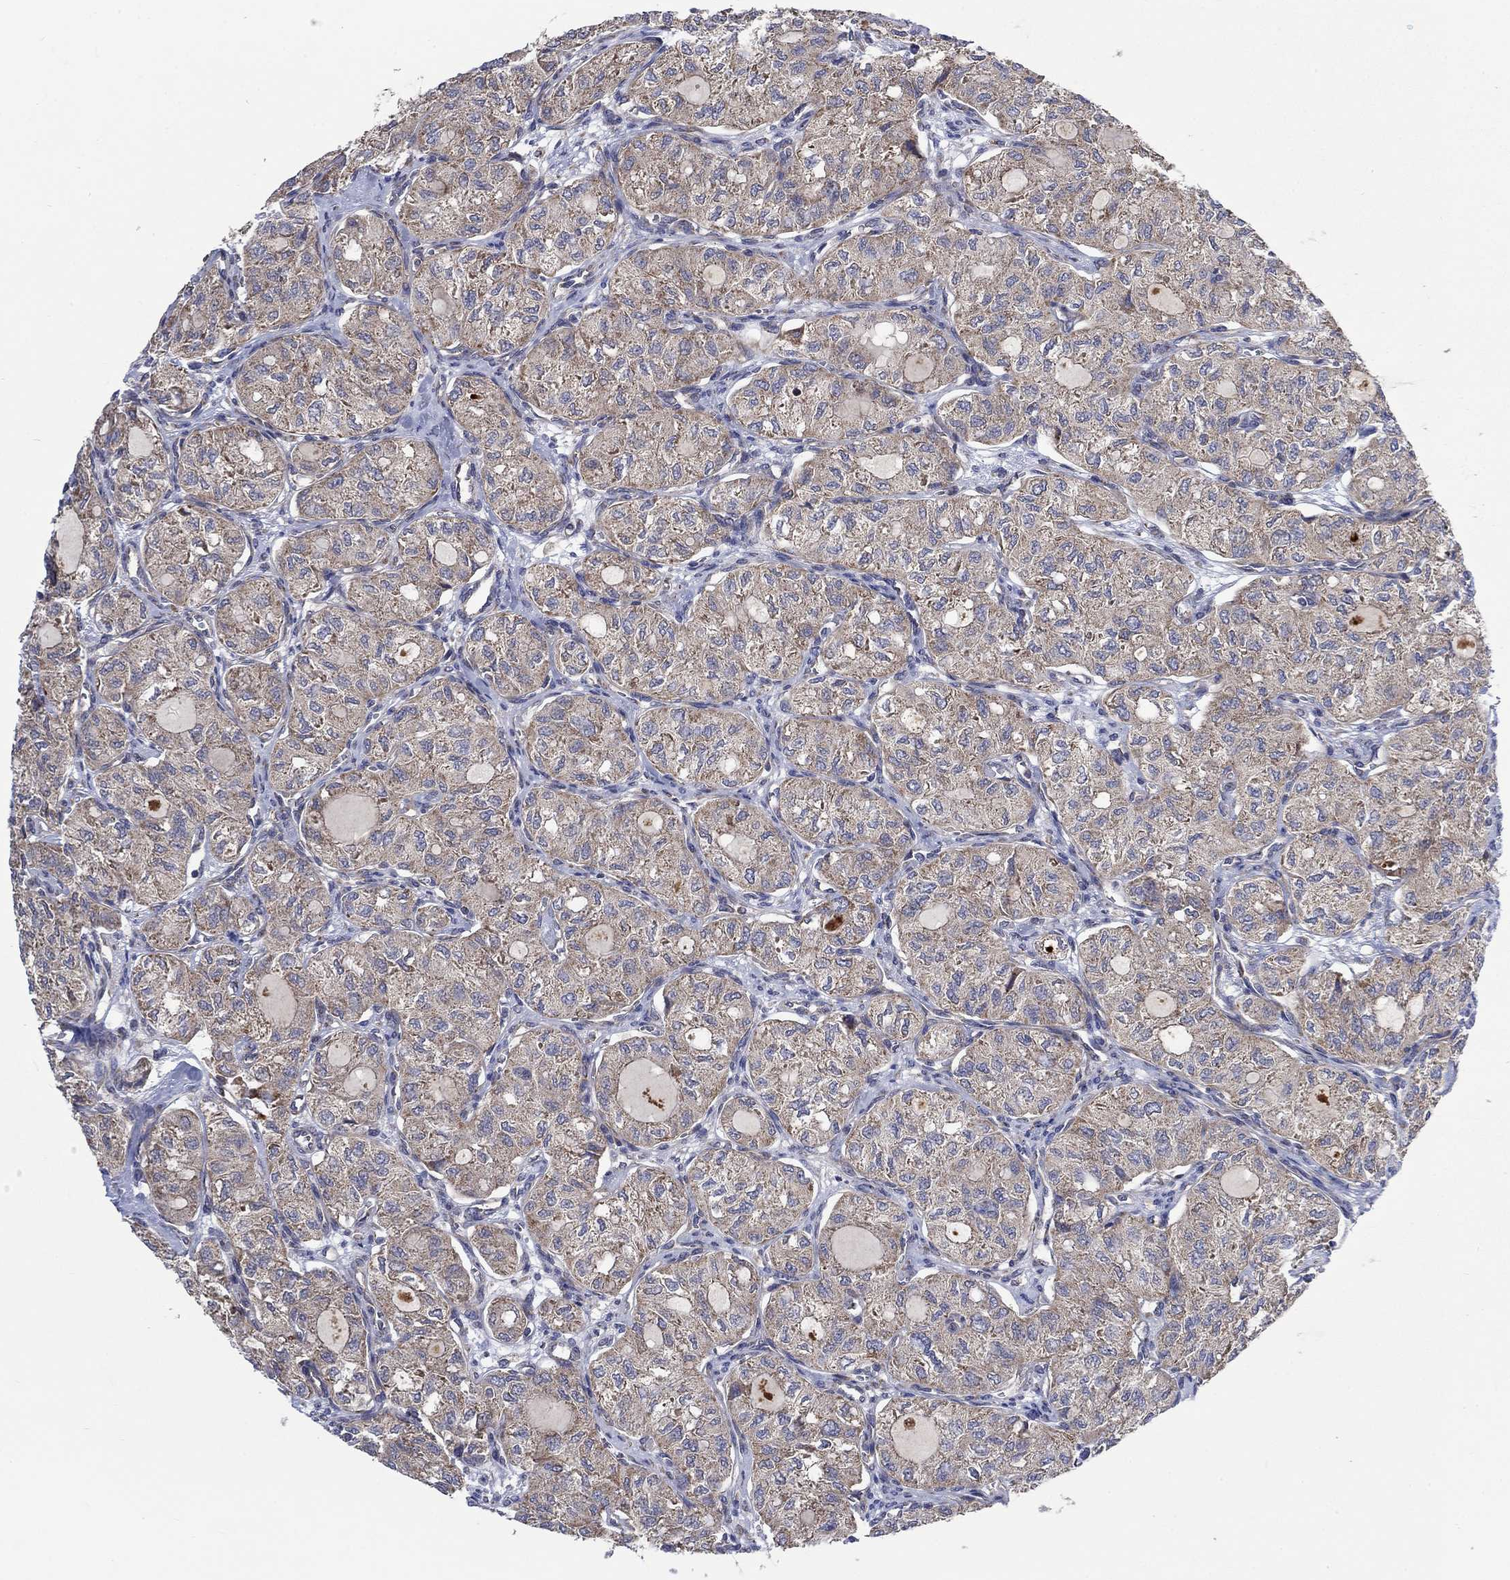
{"staining": {"intensity": "negative", "quantity": "none", "location": "none"}, "tissue": "thyroid cancer", "cell_type": "Tumor cells", "image_type": "cancer", "snomed": [{"axis": "morphology", "description": "Follicular adenoma carcinoma, NOS"}, {"axis": "topography", "description": "Thyroid gland"}], "caption": "IHC image of neoplastic tissue: thyroid follicular adenoma carcinoma stained with DAB displays no significant protein positivity in tumor cells.", "gene": "RPLP0", "patient": {"sex": "male", "age": 75}}